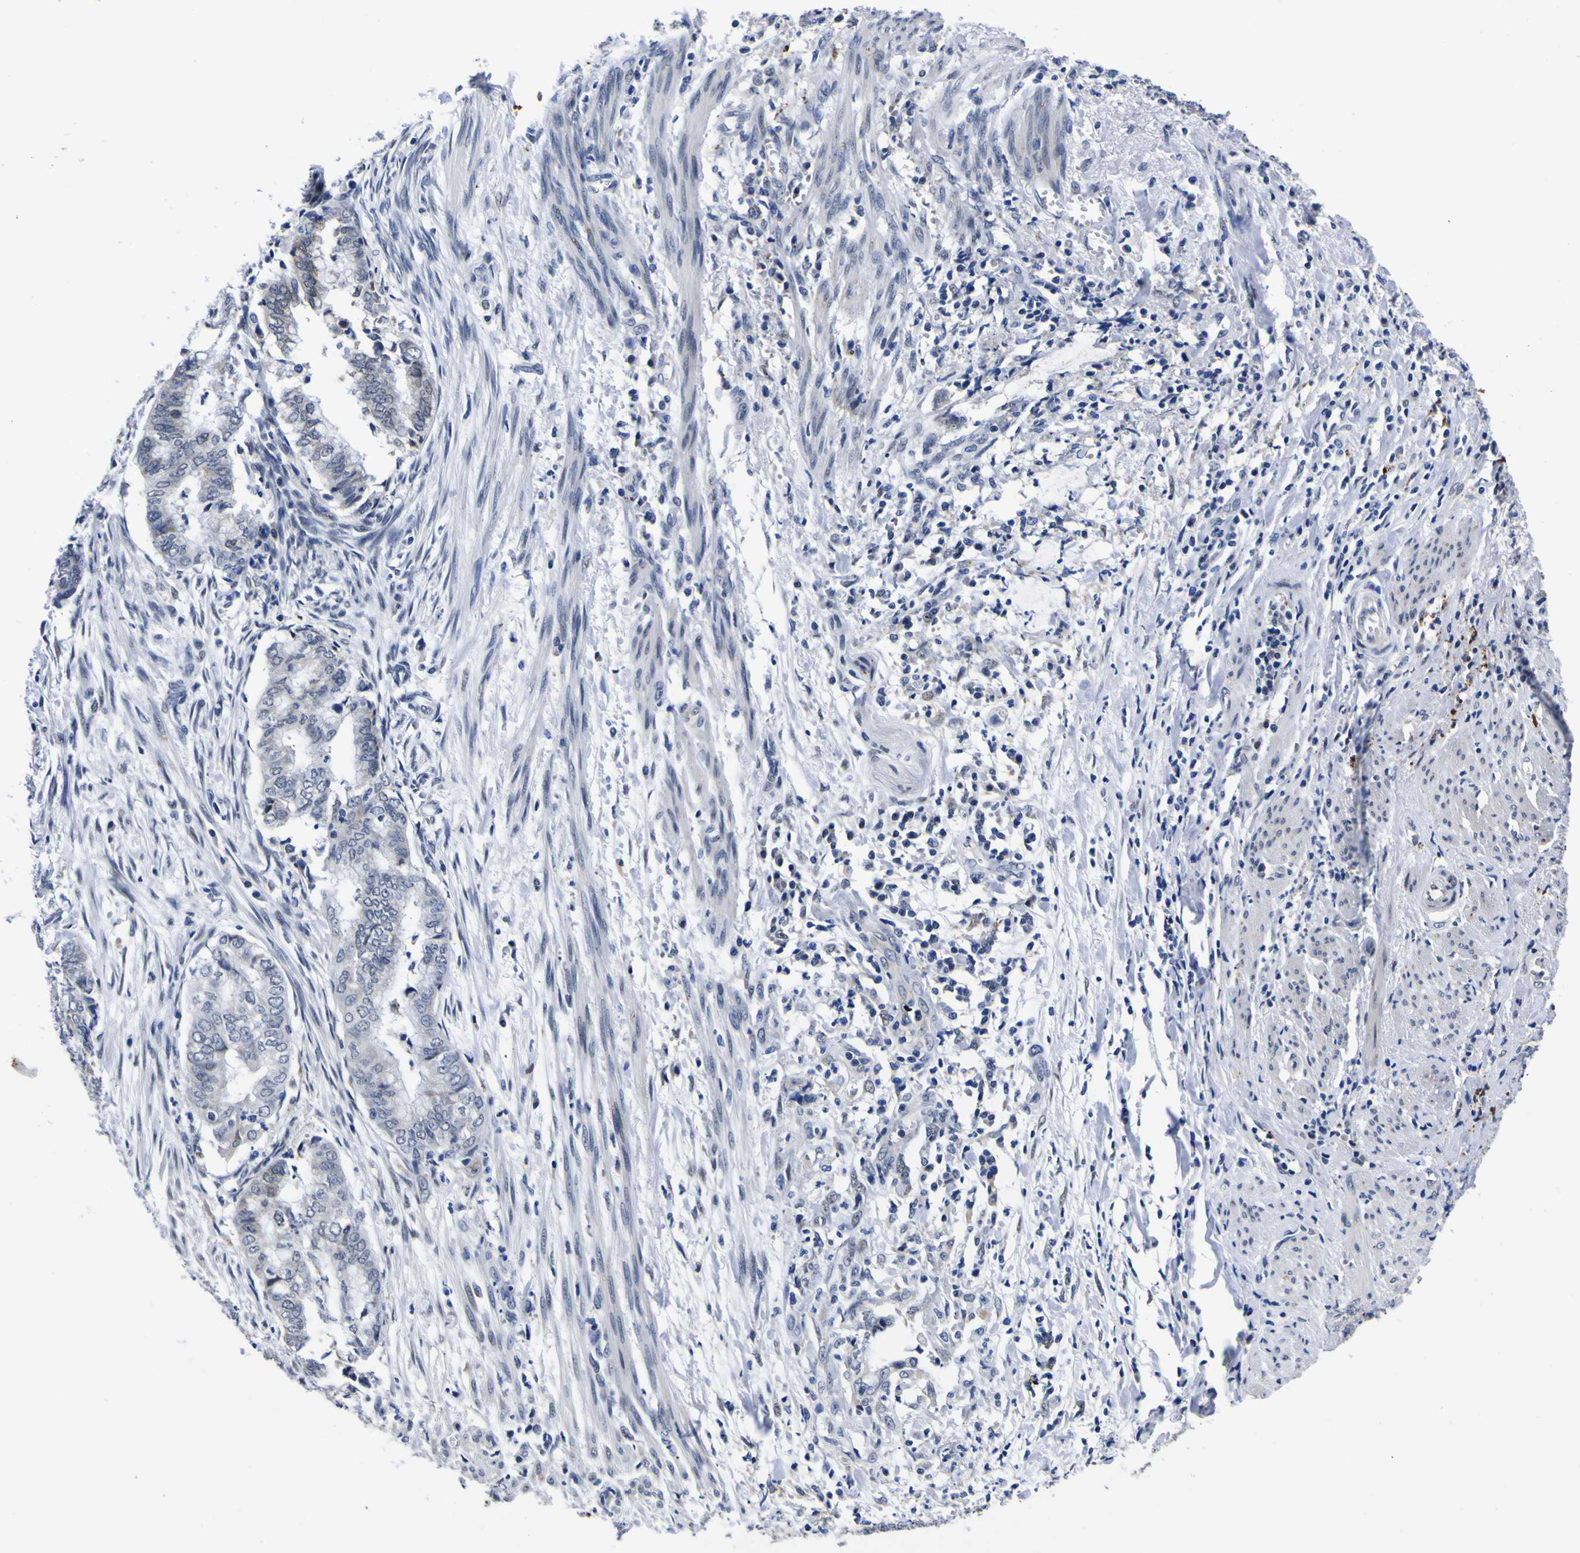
{"staining": {"intensity": "negative", "quantity": "none", "location": "none"}, "tissue": "endometrial cancer", "cell_type": "Tumor cells", "image_type": "cancer", "snomed": [{"axis": "morphology", "description": "Necrosis, NOS"}, {"axis": "morphology", "description": "Adenocarcinoma, NOS"}, {"axis": "topography", "description": "Endometrium"}], "caption": "The image demonstrates no staining of tumor cells in adenocarcinoma (endometrial).", "gene": "IGFLR1", "patient": {"sex": "female", "age": 79}}